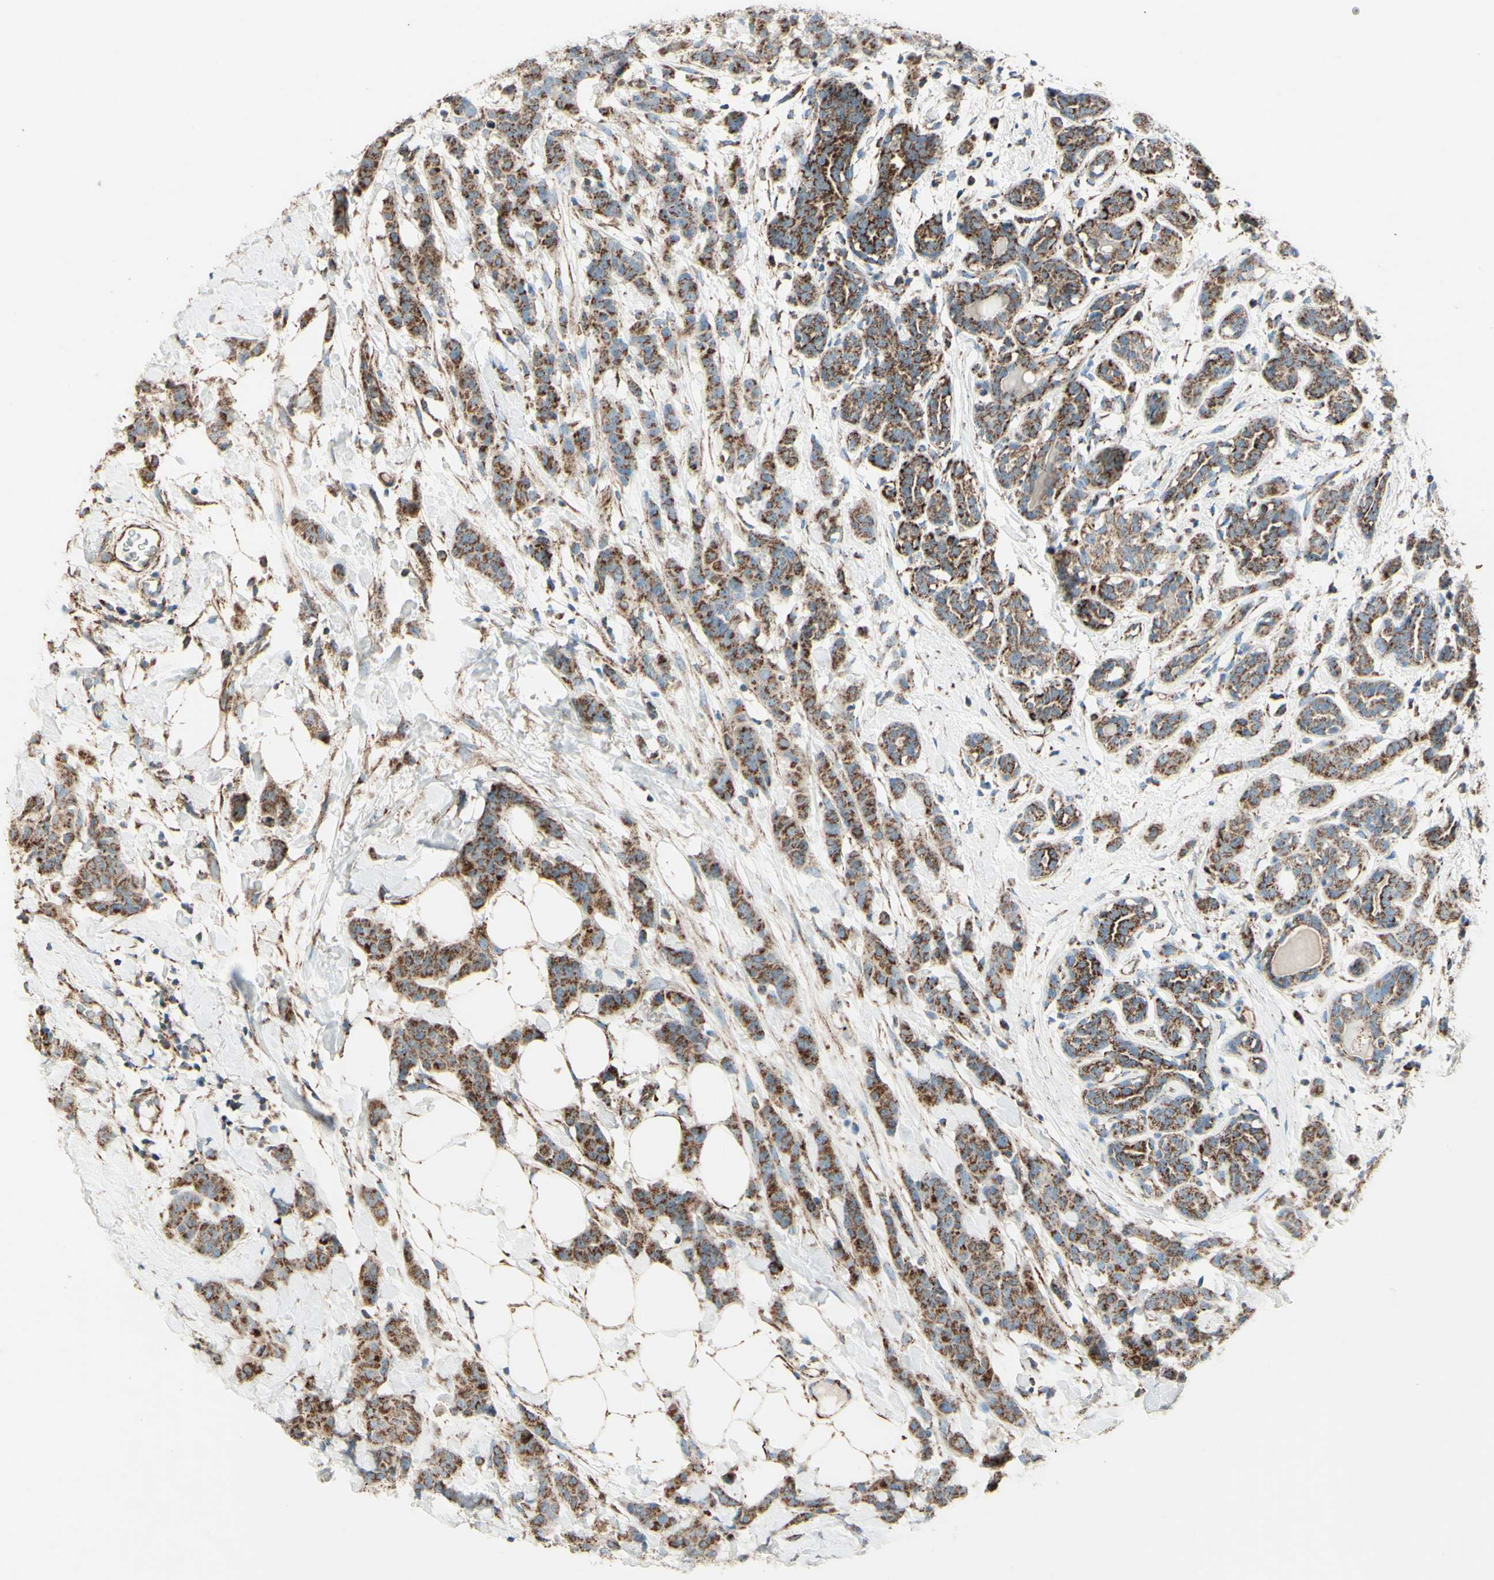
{"staining": {"intensity": "strong", "quantity": ">75%", "location": "cytoplasmic/membranous"}, "tissue": "breast cancer", "cell_type": "Tumor cells", "image_type": "cancer", "snomed": [{"axis": "morphology", "description": "Normal tissue, NOS"}, {"axis": "morphology", "description": "Duct carcinoma"}, {"axis": "topography", "description": "Breast"}], "caption": "Immunohistochemical staining of human infiltrating ductal carcinoma (breast) demonstrates strong cytoplasmic/membranous protein staining in approximately >75% of tumor cells.", "gene": "RHOT1", "patient": {"sex": "female", "age": 40}}